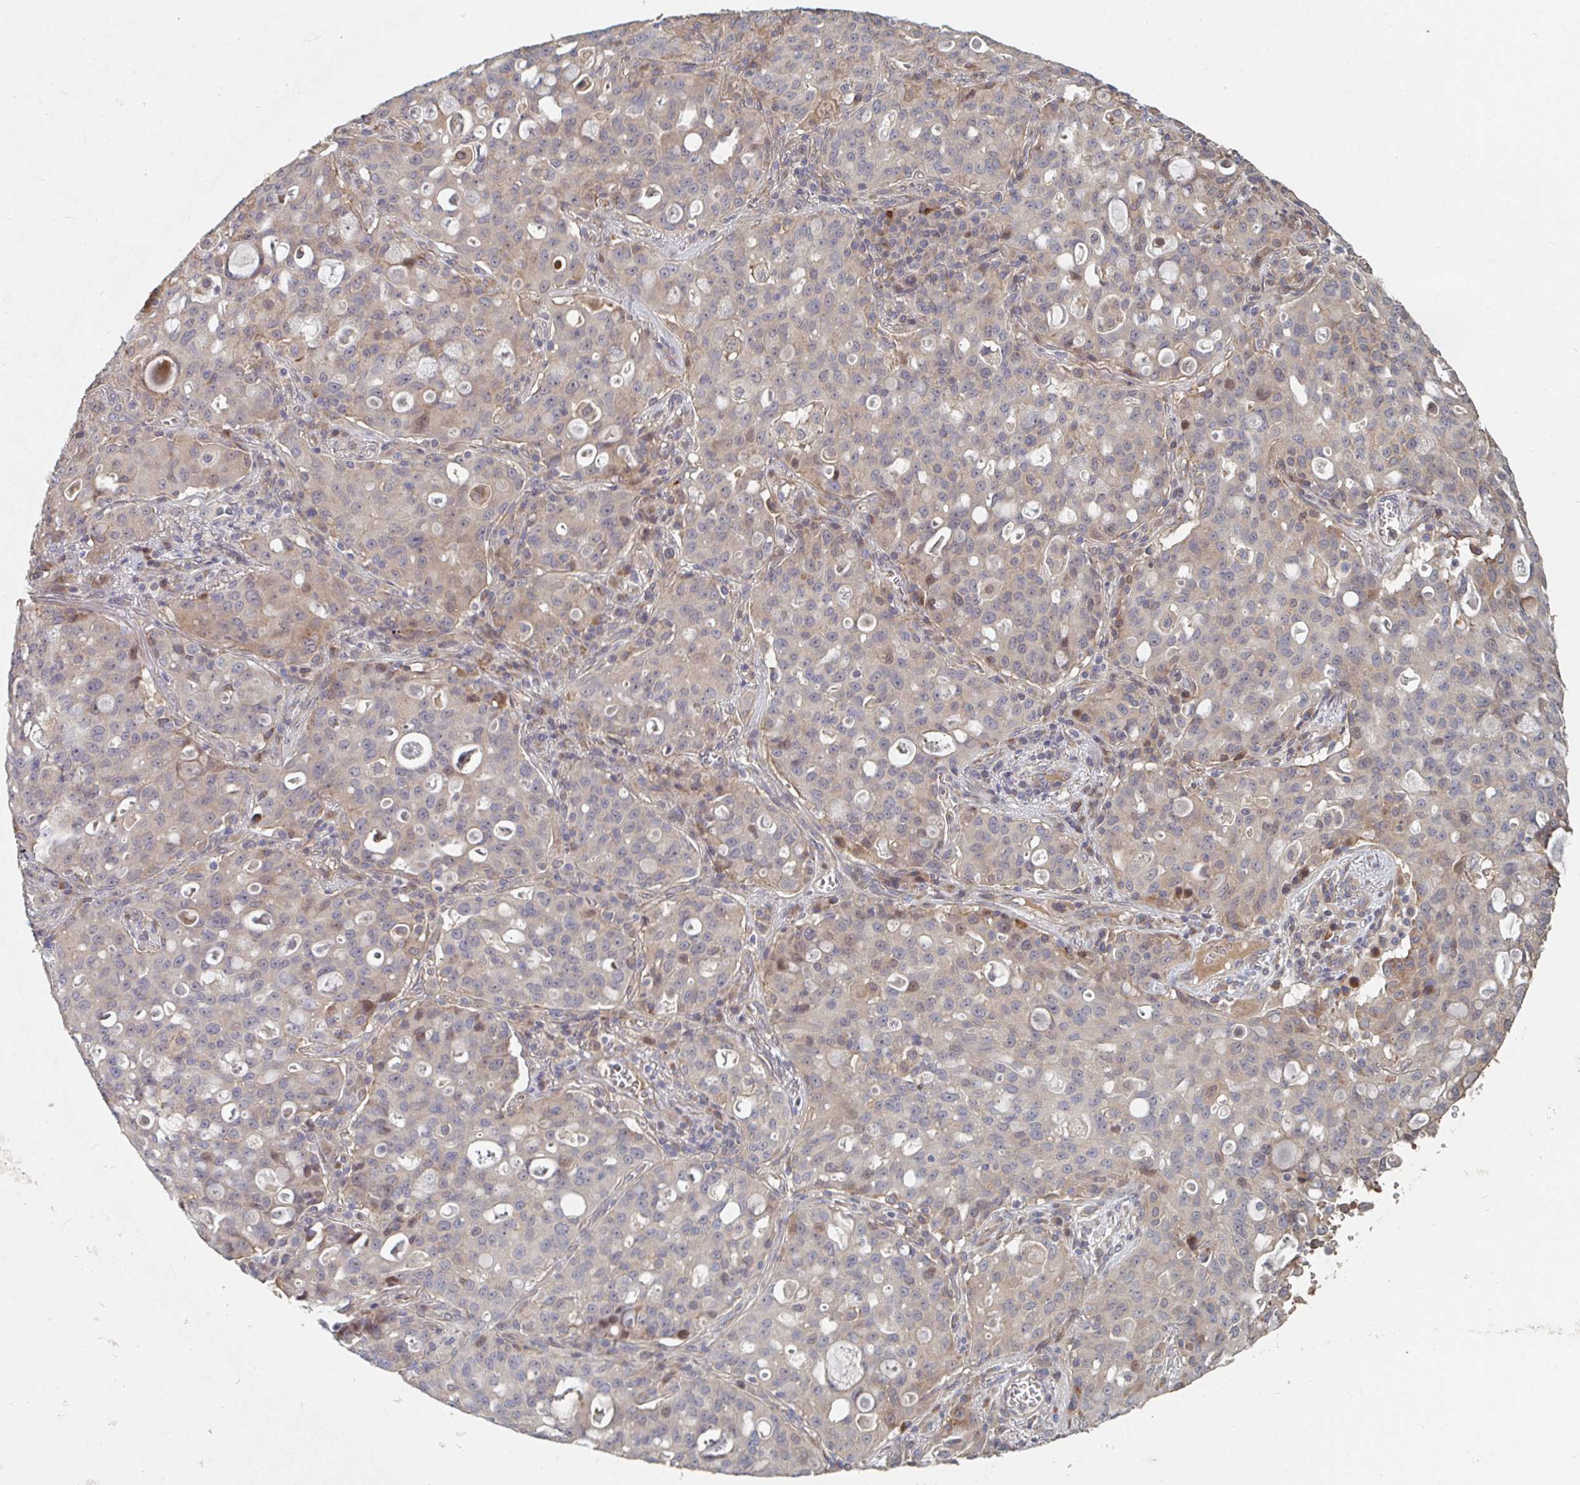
{"staining": {"intensity": "weak", "quantity": "25%-75%", "location": "cytoplasmic/membranous"}, "tissue": "lung cancer", "cell_type": "Tumor cells", "image_type": "cancer", "snomed": [{"axis": "morphology", "description": "Adenocarcinoma, NOS"}, {"axis": "topography", "description": "Lung"}], "caption": "A brown stain shows weak cytoplasmic/membranous expression of a protein in lung cancer (adenocarcinoma) tumor cells.", "gene": "PTEN", "patient": {"sex": "female", "age": 44}}